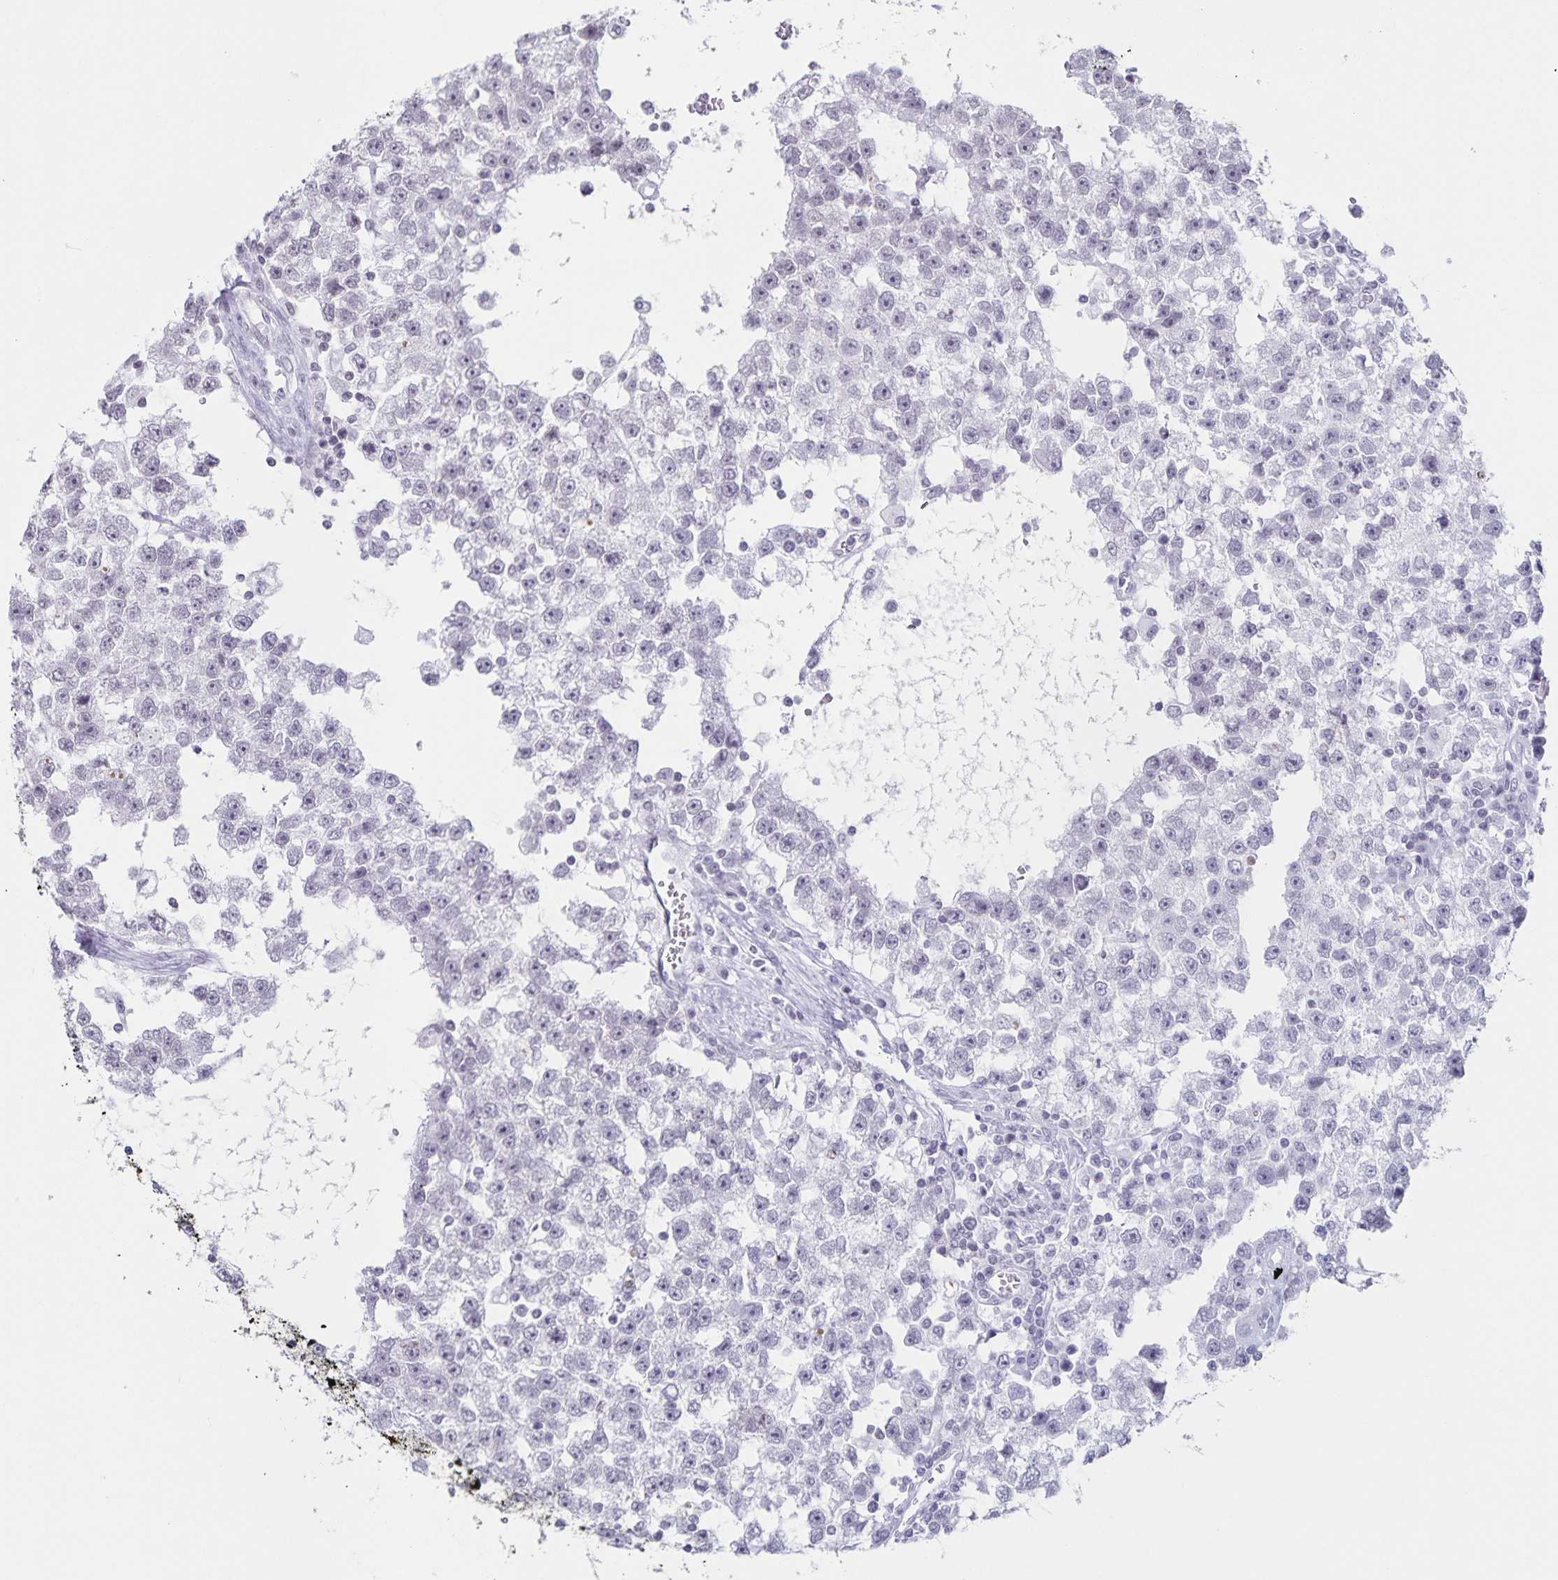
{"staining": {"intensity": "negative", "quantity": "none", "location": "none"}, "tissue": "testis cancer", "cell_type": "Tumor cells", "image_type": "cancer", "snomed": [{"axis": "morphology", "description": "Seminoma, NOS"}, {"axis": "topography", "description": "Testis"}], "caption": "The histopathology image reveals no staining of tumor cells in seminoma (testis).", "gene": "LCE6A", "patient": {"sex": "male", "age": 34}}